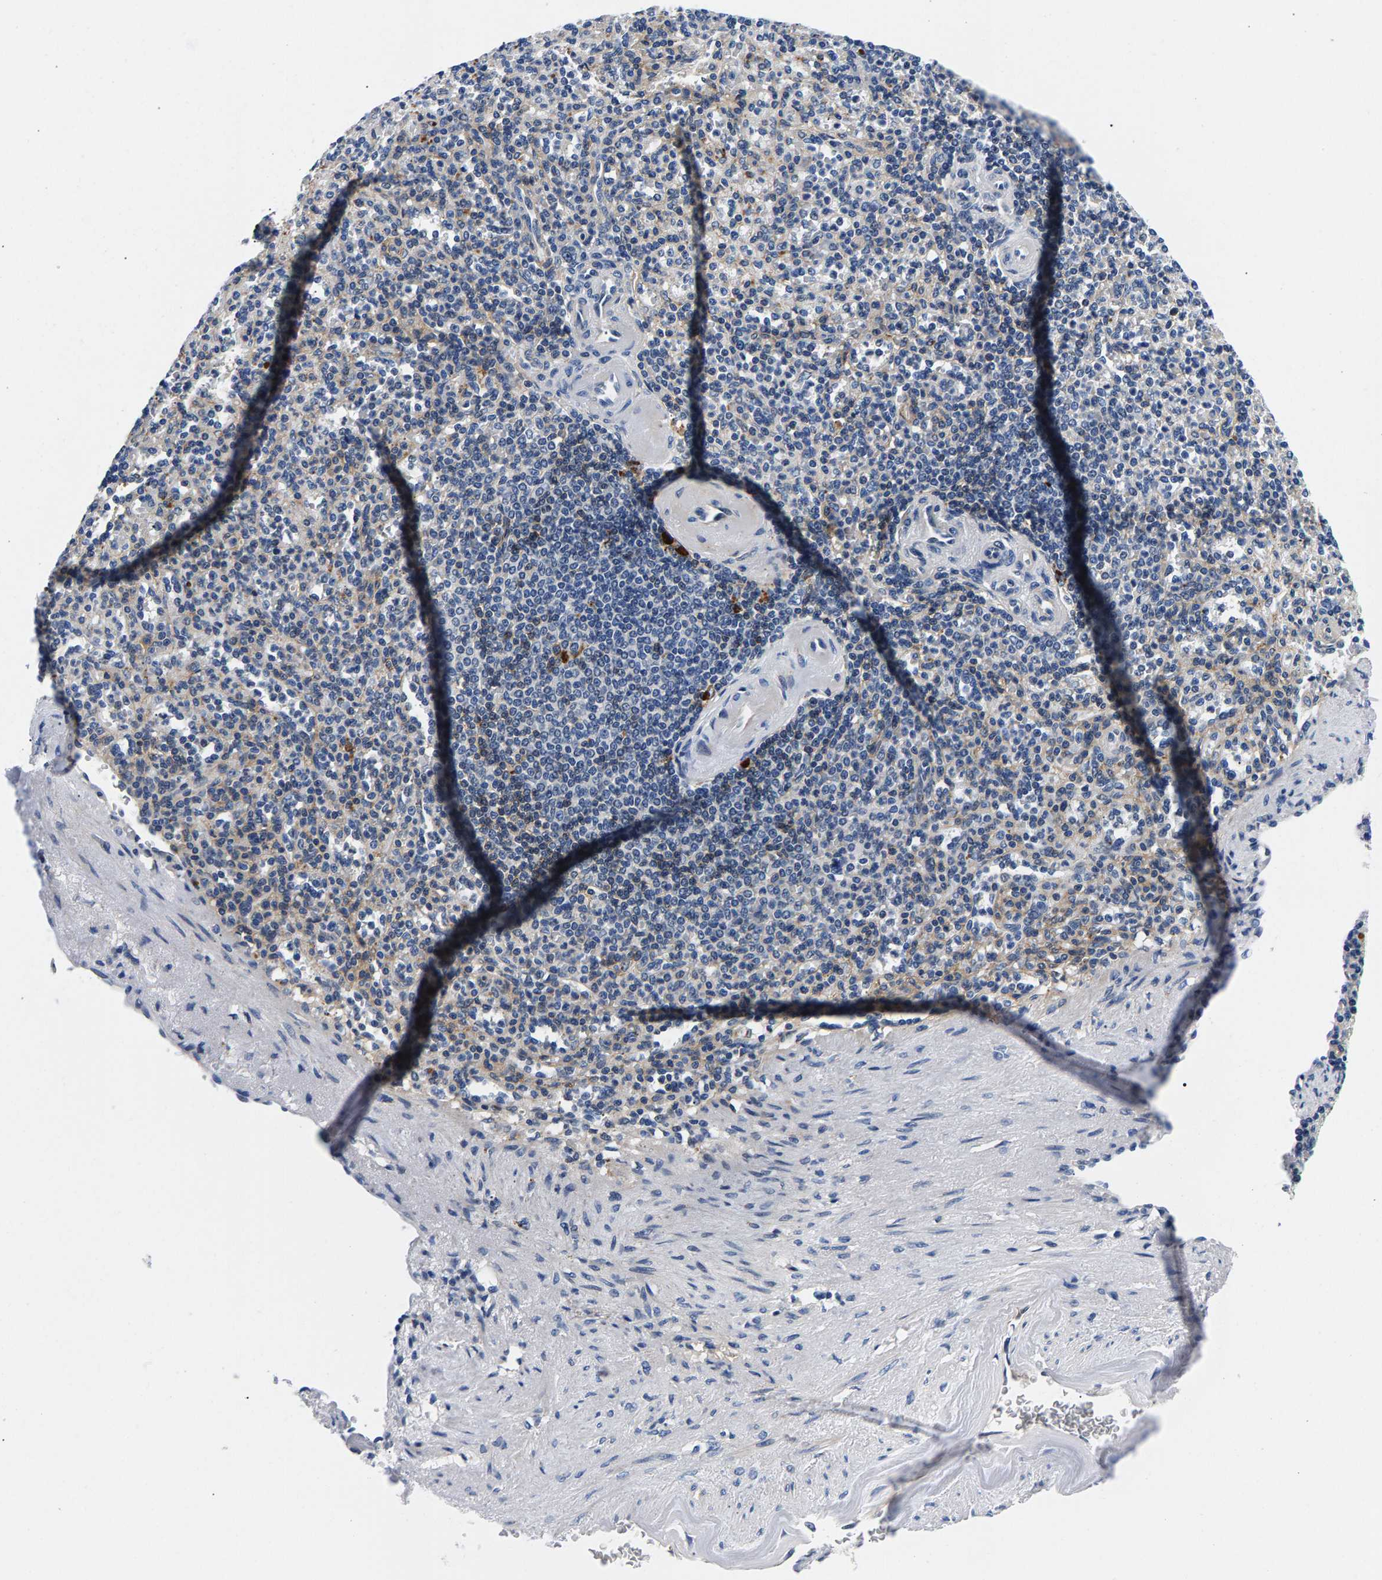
{"staining": {"intensity": "weak", "quantity": "25%-75%", "location": "cytoplasmic/membranous"}, "tissue": "spleen", "cell_type": "Cells in red pulp", "image_type": "normal", "snomed": [{"axis": "morphology", "description": "Normal tissue, NOS"}, {"axis": "topography", "description": "Spleen"}], "caption": "Normal spleen shows weak cytoplasmic/membranous expression in approximately 25%-75% of cells in red pulp.", "gene": "P2RY4", "patient": {"sex": "female", "age": 74}}